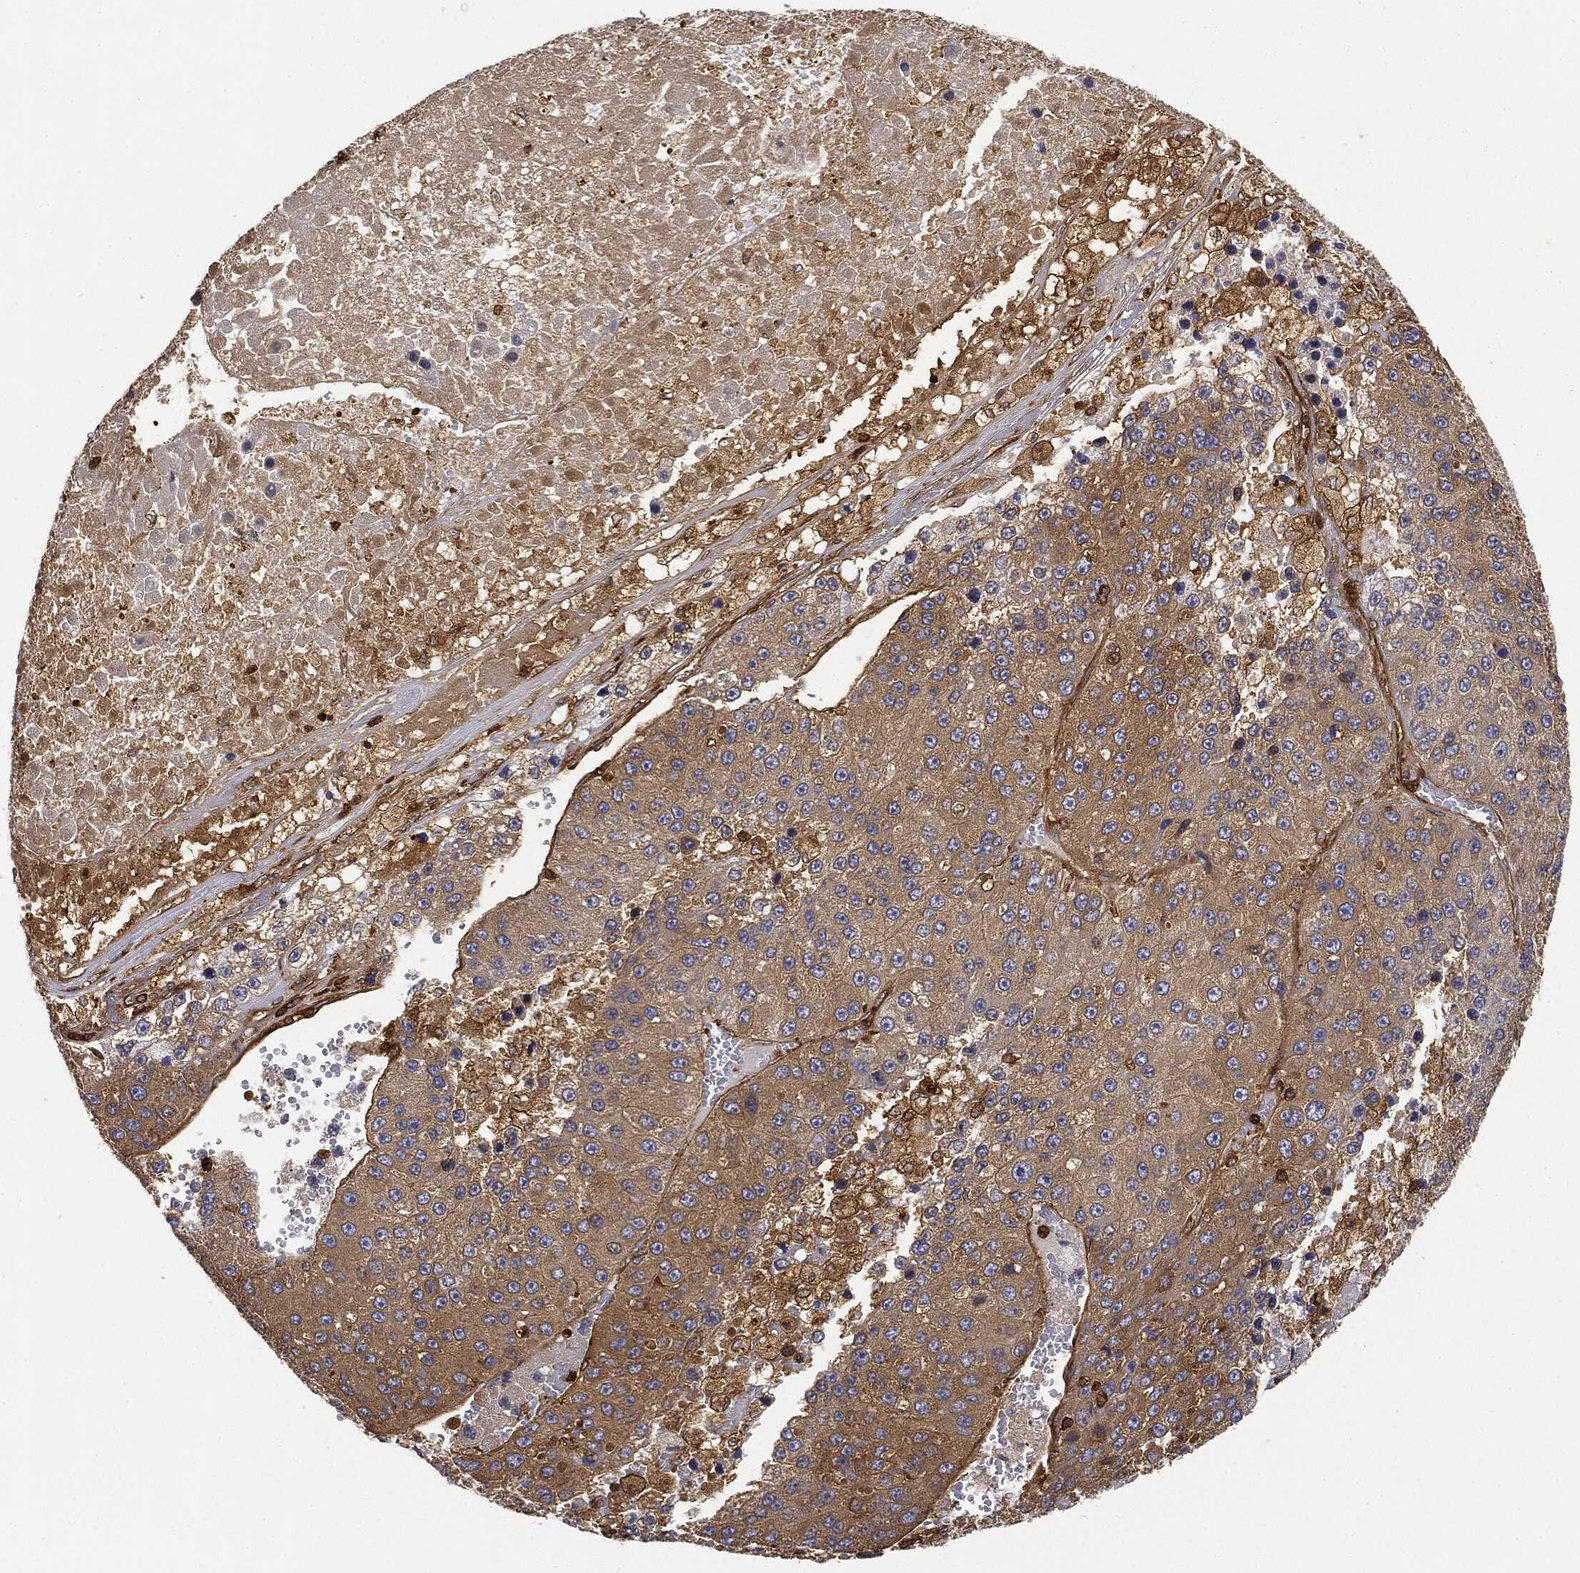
{"staining": {"intensity": "moderate", "quantity": "25%-75%", "location": "cytoplasmic/membranous"}, "tissue": "liver cancer", "cell_type": "Tumor cells", "image_type": "cancer", "snomed": [{"axis": "morphology", "description": "Carcinoma, Hepatocellular, NOS"}, {"axis": "topography", "description": "Liver"}], "caption": "Immunohistochemistry (DAB) staining of hepatocellular carcinoma (liver) demonstrates moderate cytoplasmic/membranous protein positivity in about 25%-75% of tumor cells.", "gene": "WDR1", "patient": {"sex": "female", "age": 73}}